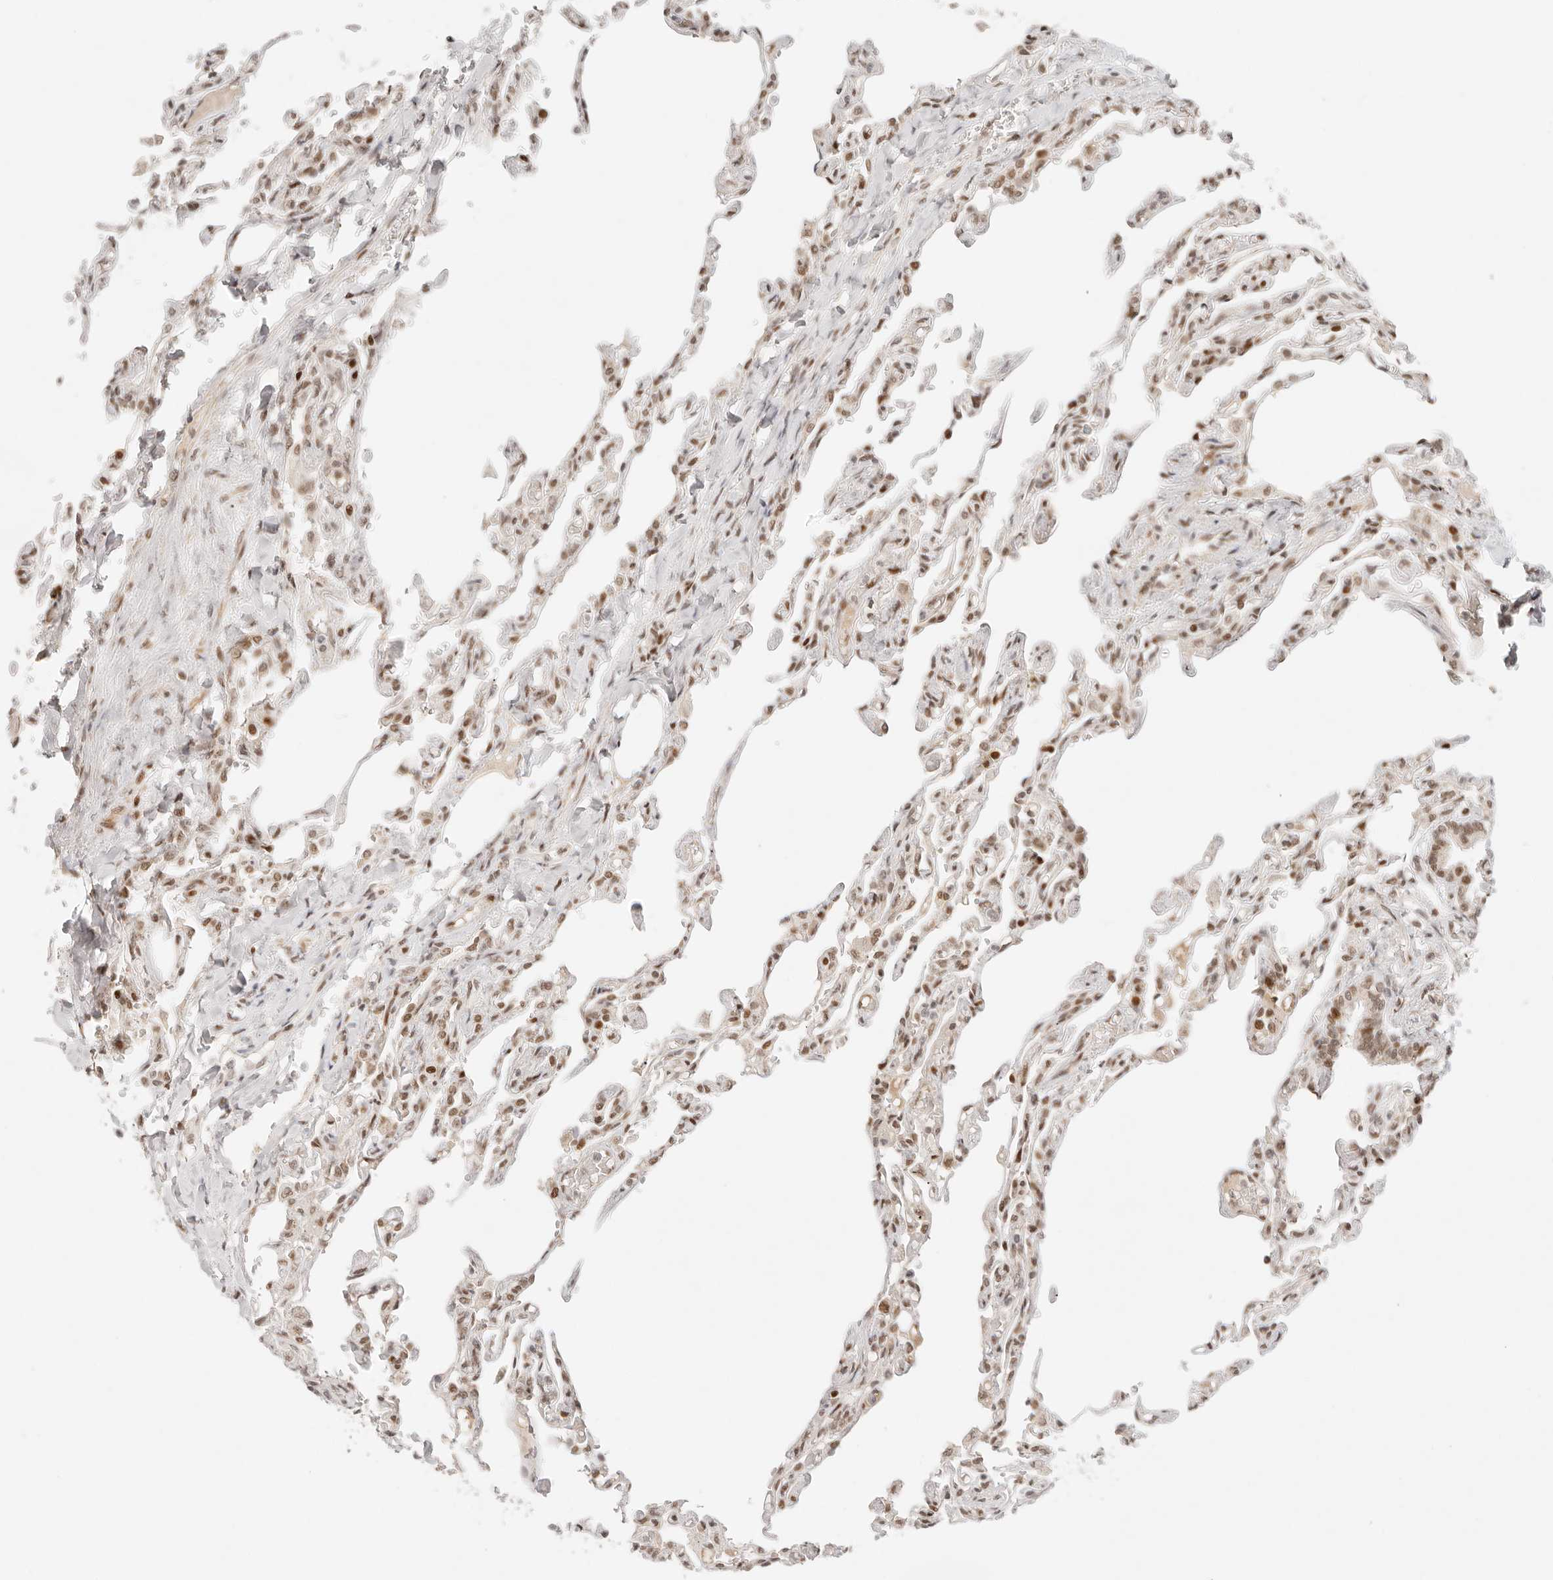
{"staining": {"intensity": "moderate", "quantity": ">75%", "location": "nuclear"}, "tissue": "lung", "cell_type": "Alveolar cells", "image_type": "normal", "snomed": [{"axis": "morphology", "description": "Normal tissue, NOS"}, {"axis": "topography", "description": "Lung"}], "caption": "High-power microscopy captured an IHC image of normal lung, revealing moderate nuclear expression in approximately >75% of alveolar cells. (DAB (3,3'-diaminobenzidine) IHC with brightfield microscopy, high magnification).", "gene": "HOXC5", "patient": {"sex": "male", "age": 21}}